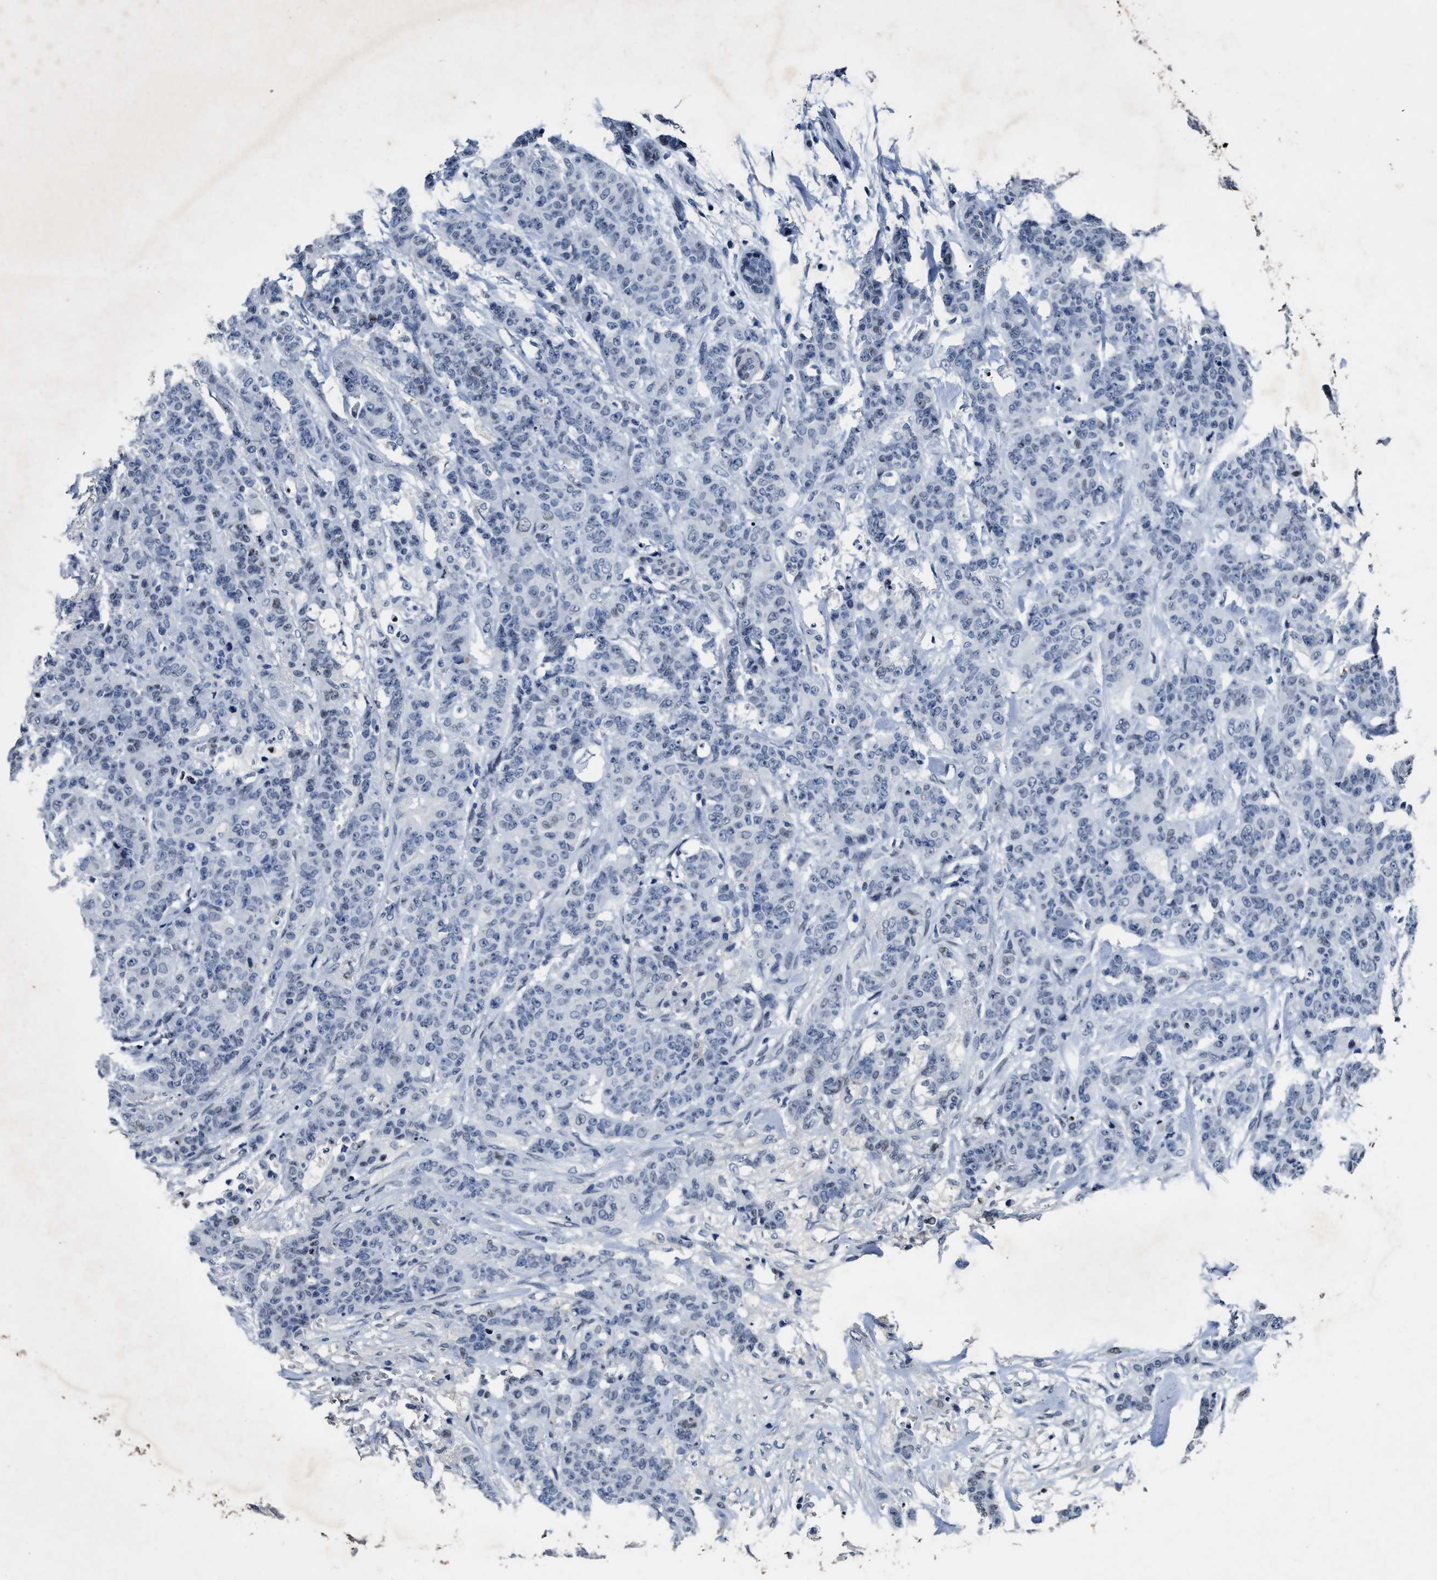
{"staining": {"intensity": "negative", "quantity": "none", "location": "none"}, "tissue": "breast cancer", "cell_type": "Tumor cells", "image_type": "cancer", "snomed": [{"axis": "morphology", "description": "Normal tissue, NOS"}, {"axis": "morphology", "description": "Duct carcinoma"}, {"axis": "topography", "description": "Breast"}], "caption": "This is an immunohistochemistry (IHC) image of breast invasive ductal carcinoma. There is no positivity in tumor cells.", "gene": "UBN2", "patient": {"sex": "female", "age": 40}}